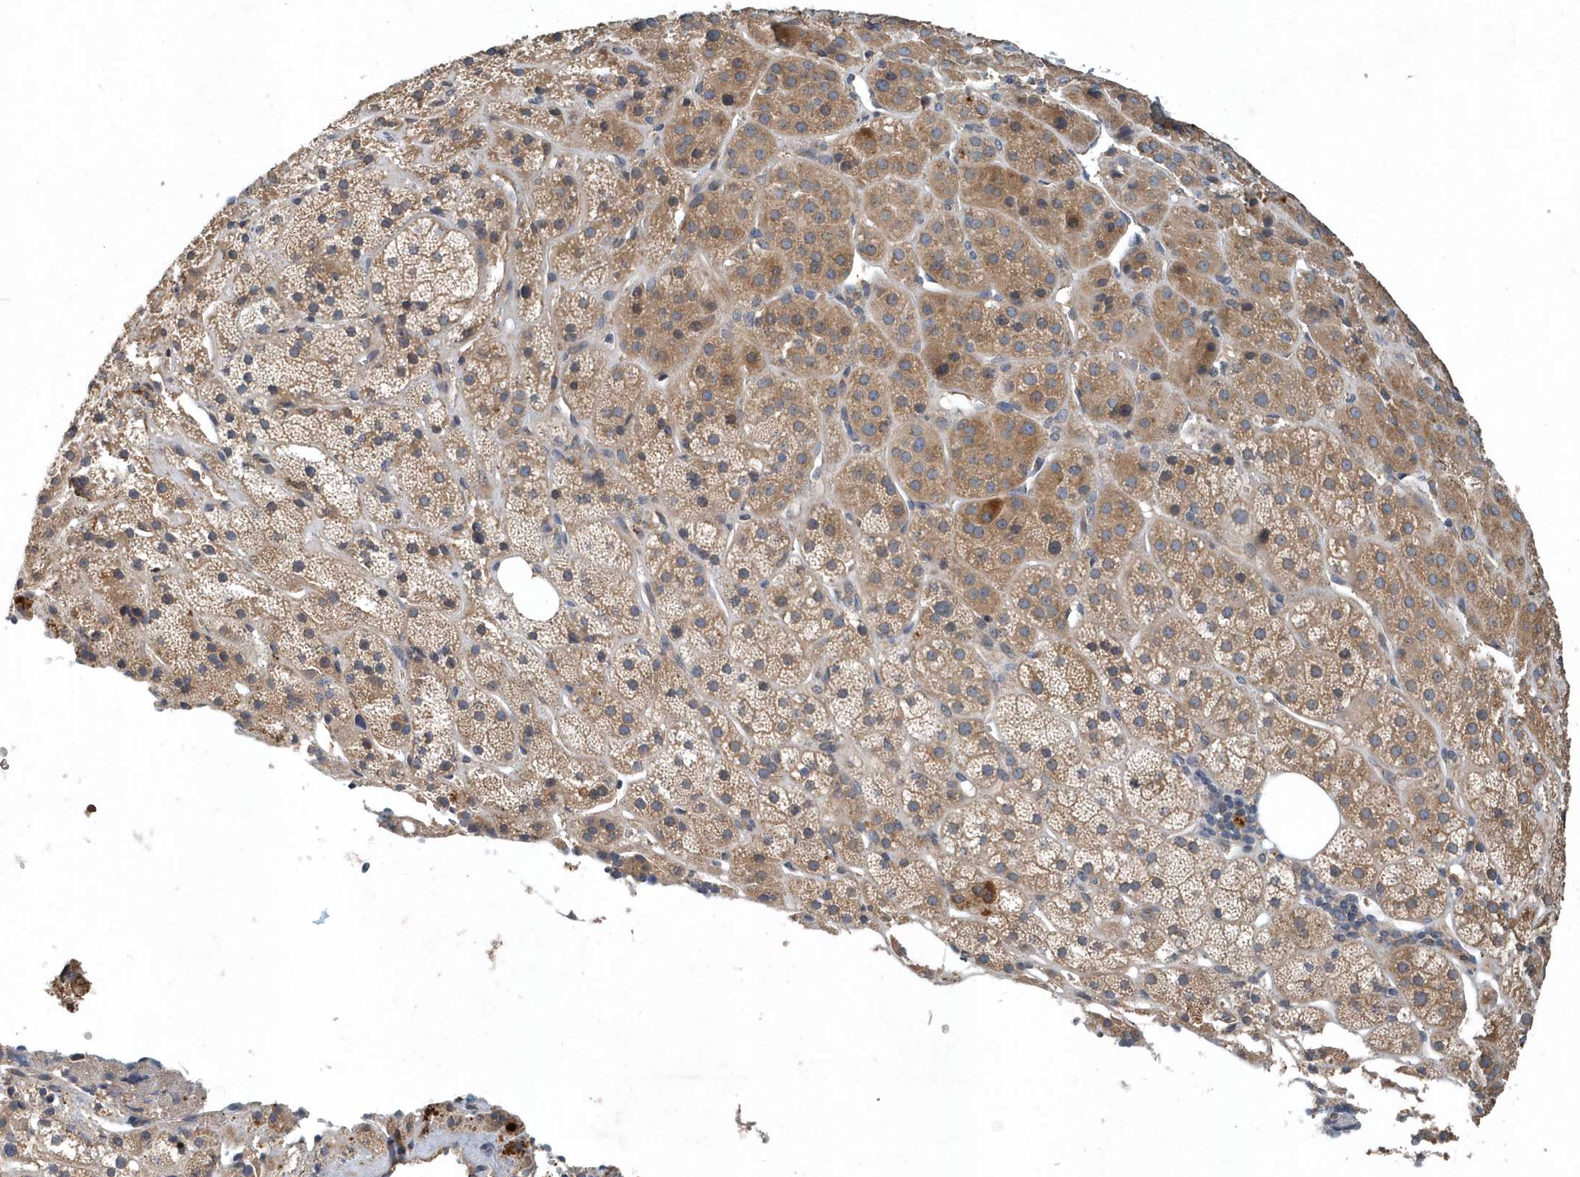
{"staining": {"intensity": "moderate", "quantity": "25%-75%", "location": "cytoplasmic/membranous"}, "tissue": "adrenal gland", "cell_type": "Glandular cells", "image_type": "normal", "snomed": [{"axis": "morphology", "description": "Normal tissue, NOS"}, {"axis": "topography", "description": "Adrenal gland"}], "caption": "Immunohistochemistry (IHC) of normal adrenal gland reveals medium levels of moderate cytoplasmic/membranous expression in about 25%-75% of glandular cells. The staining was performed using DAB (3,3'-diaminobenzidine), with brown indicating positive protein expression. Nuclei are stained blue with hematoxylin.", "gene": "SCFD2", "patient": {"sex": "female", "age": 57}}